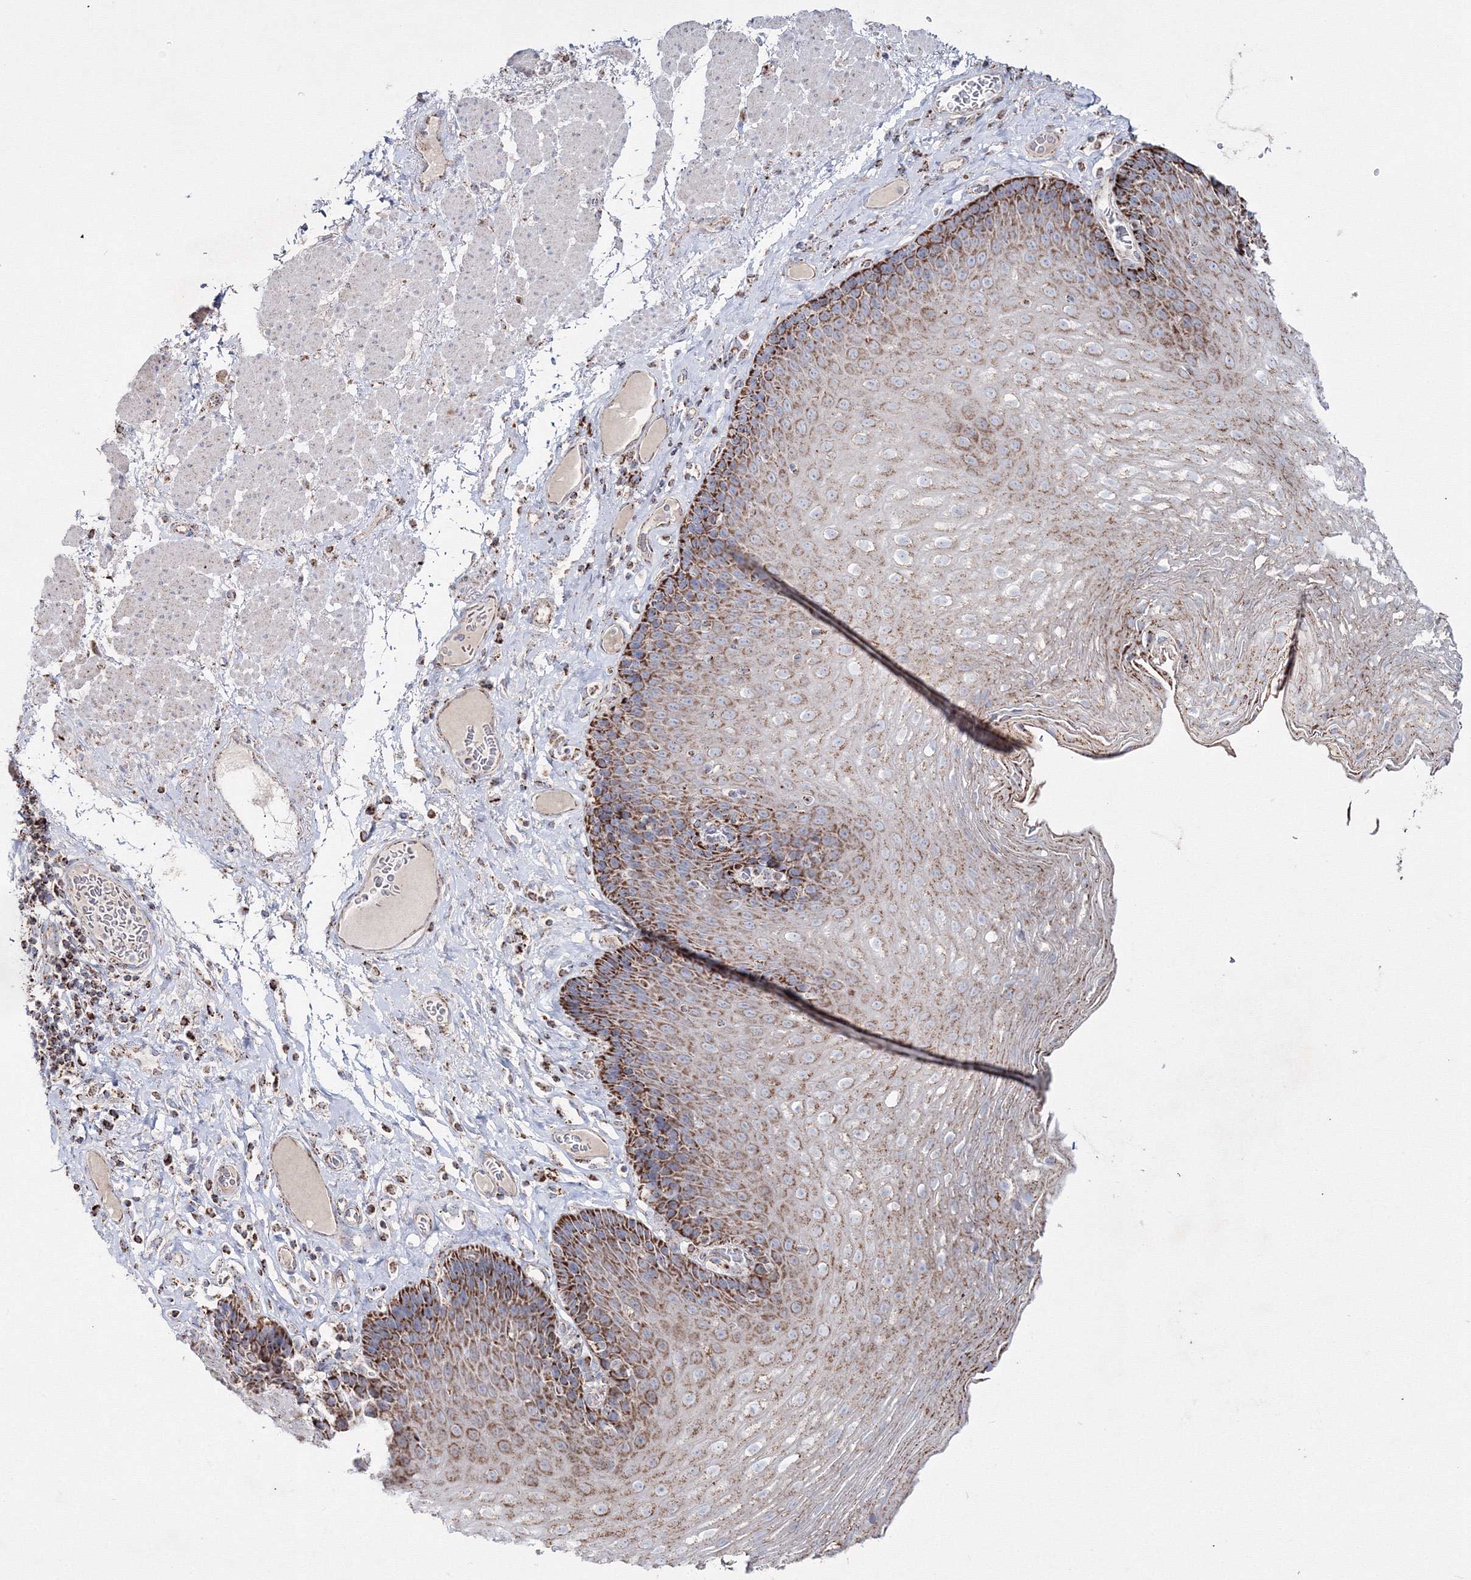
{"staining": {"intensity": "moderate", "quantity": "25%-75%", "location": "cytoplasmic/membranous"}, "tissue": "esophagus", "cell_type": "Squamous epithelial cells", "image_type": "normal", "snomed": [{"axis": "morphology", "description": "Normal tissue, NOS"}, {"axis": "topography", "description": "Esophagus"}], "caption": "Immunohistochemistry of normal human esophagus demonstrates medium levels of moderate cytoplasmic/membranous expression in about 25%-75% of squamous epithelial cells. The staining was performed using DAB to visualize the protein expression in brown, while the nuclei were stained in blue with hematoxylin (Magnification: 20x).", "gene": "IGSF9", "patient": {"sex": "female", "age": 66}}